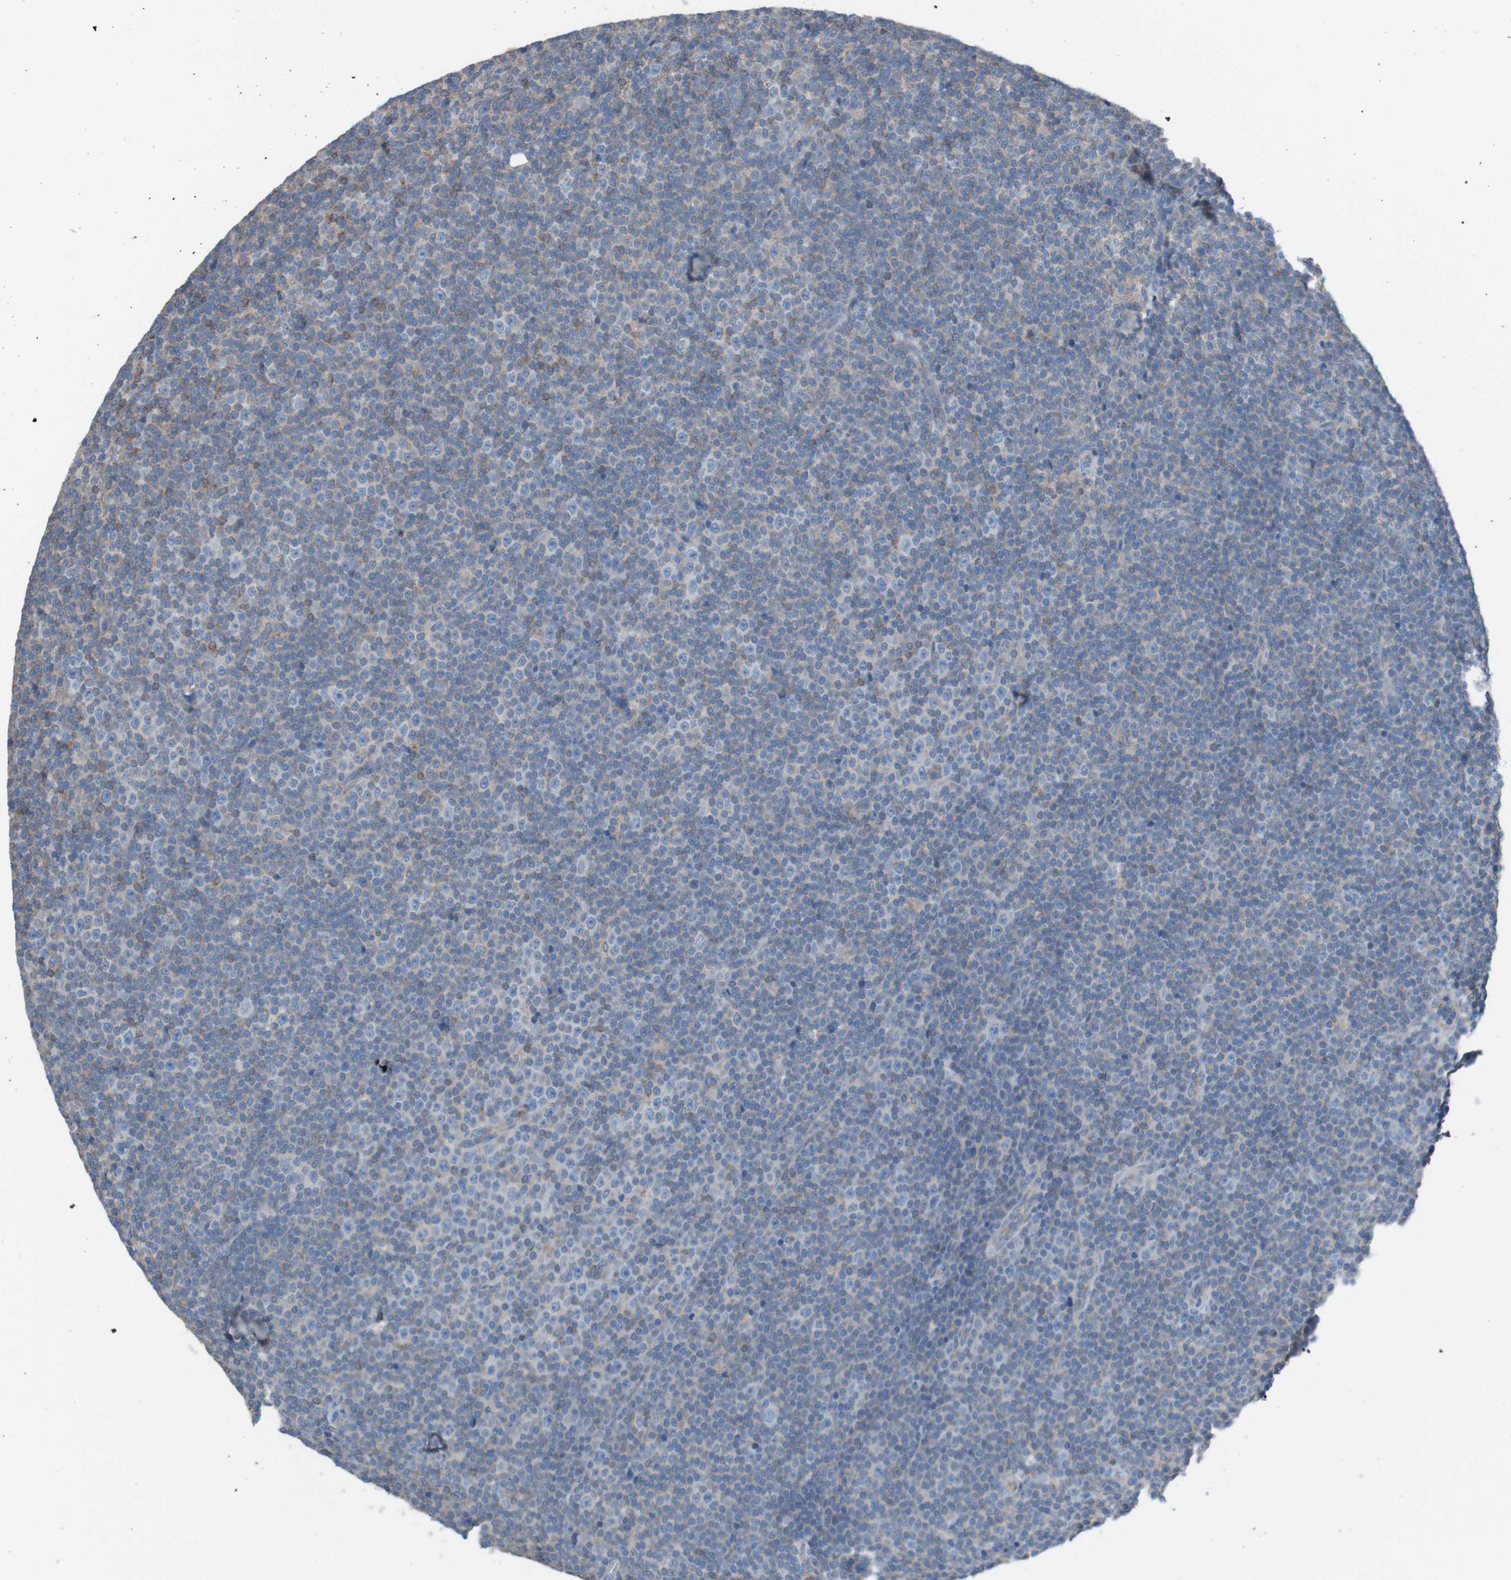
{"staining": {"intensity": "moderate", "quantity": "25%-75%", "location": "cytoplasmic/membranous"}, "tissue": "lymphoma", "cell_type": "Tumor cells", "image_type": "cancer", "snomed": [{"axis": "morphology", "description": "Malignant lymphoma, non-Hodgkin's type, Low grade"}, {"axis": "topography", "description": "Lymph node"}], "caption": "The immunohistochemical stain labels moderate cytoplasmic/membranous staining in tumor cells of low-grade malignant lymphoma, non-Hodgkin's type tissue. Using DAB (brown) and hematoxylin (blue) stains, captured at high magnification using brightfield microscopy.", "gene": "MINAR1", "patient": {"sex": "female", "age": 67}}